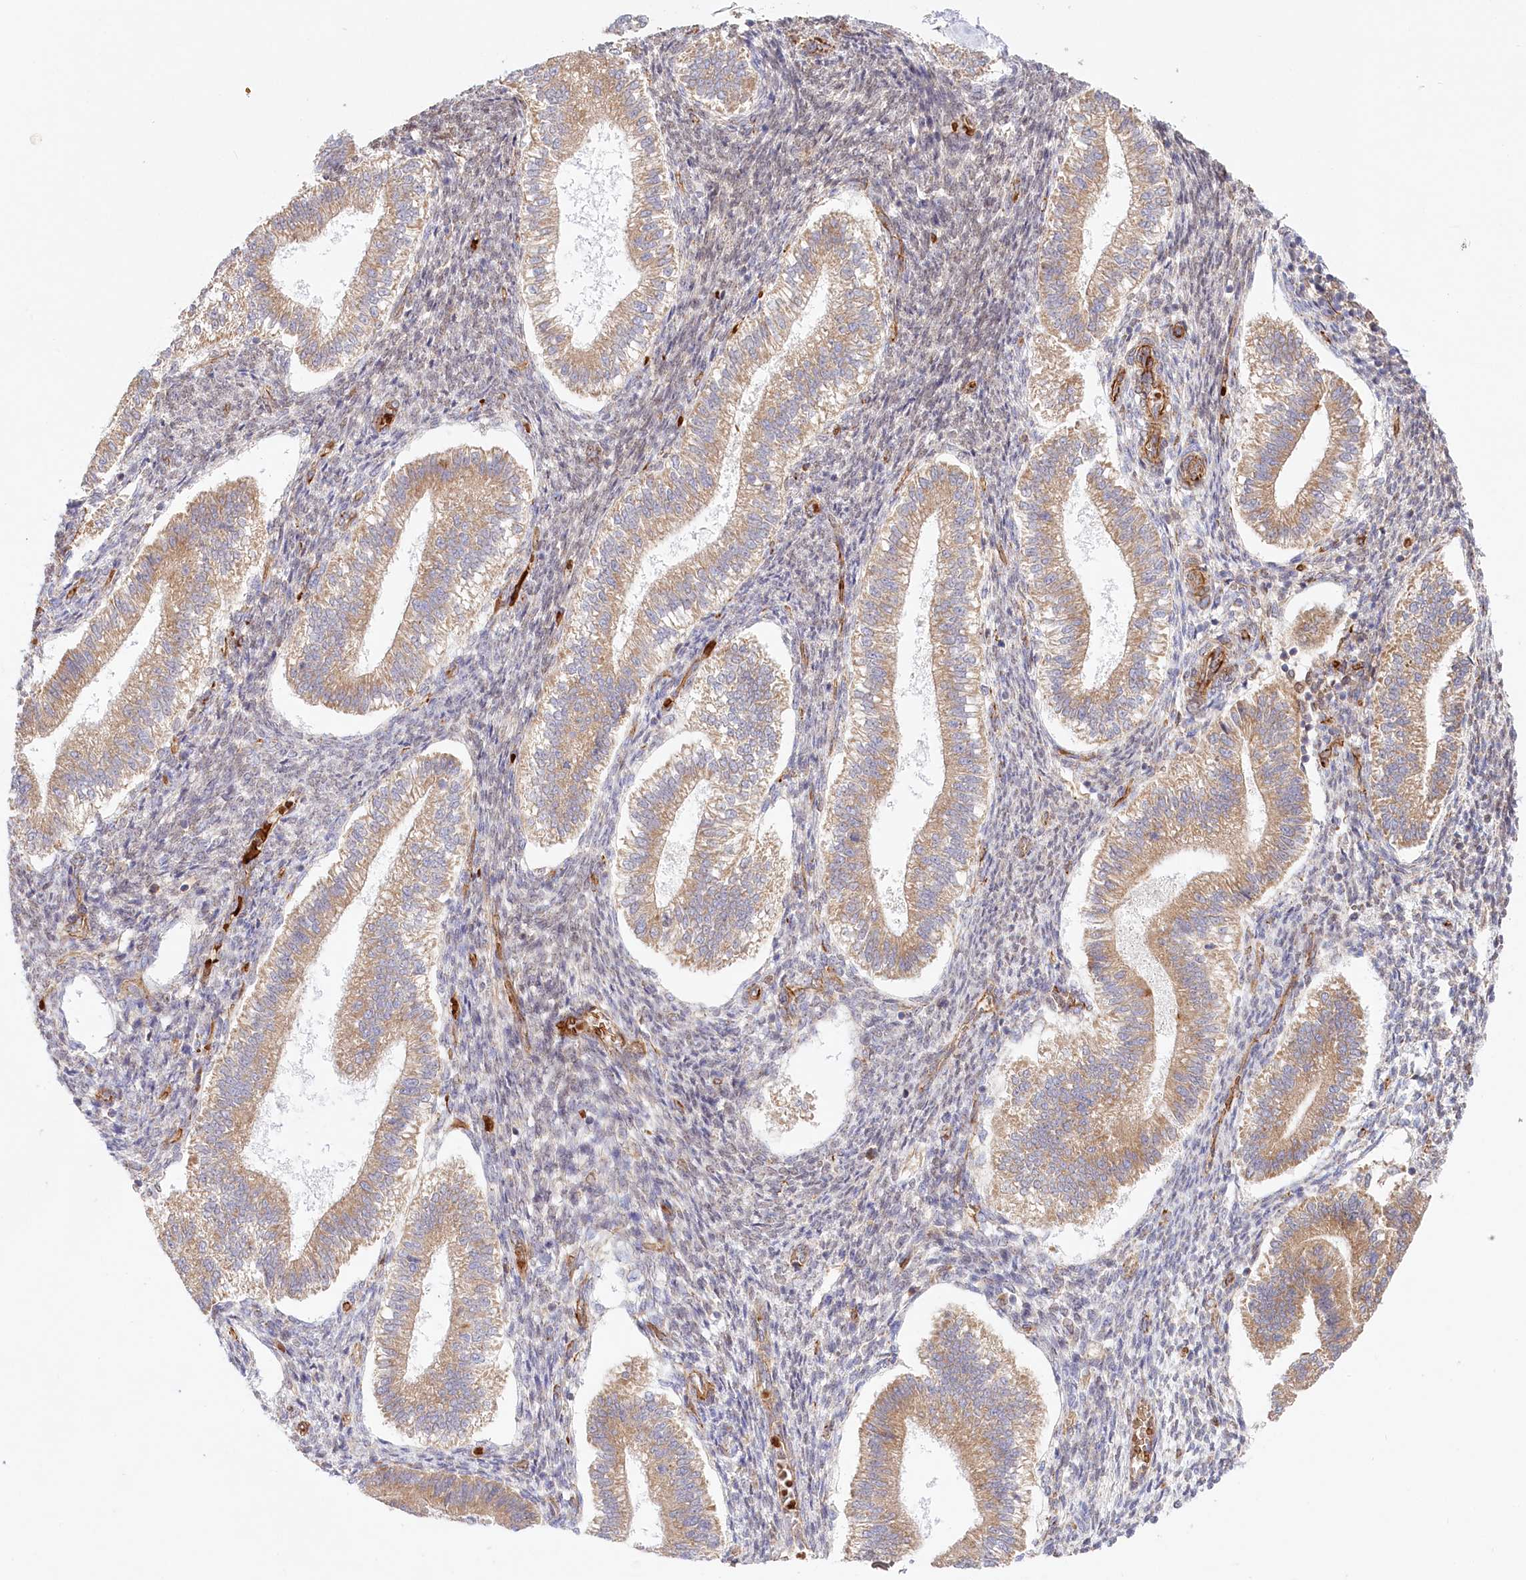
{"staining": {"intensity": "negative", "quantity": "none", "location": "none"}, "tissue": "endometrium", "cell_type": "Cells in endometrial stroma", "image_type": "normal", "snomed": [{"axis": "morphology", "description": "Normal tissue, NOS"}, {"axis": "topography", "description": "Endometrium"}], "caption": "The immunohistochemistry (IHC) micrograph has no significant staining in cells in endometrial stroma of endometrium.", "gene": "COMMD3", "patient": {"sex": "female", "age": 25}}